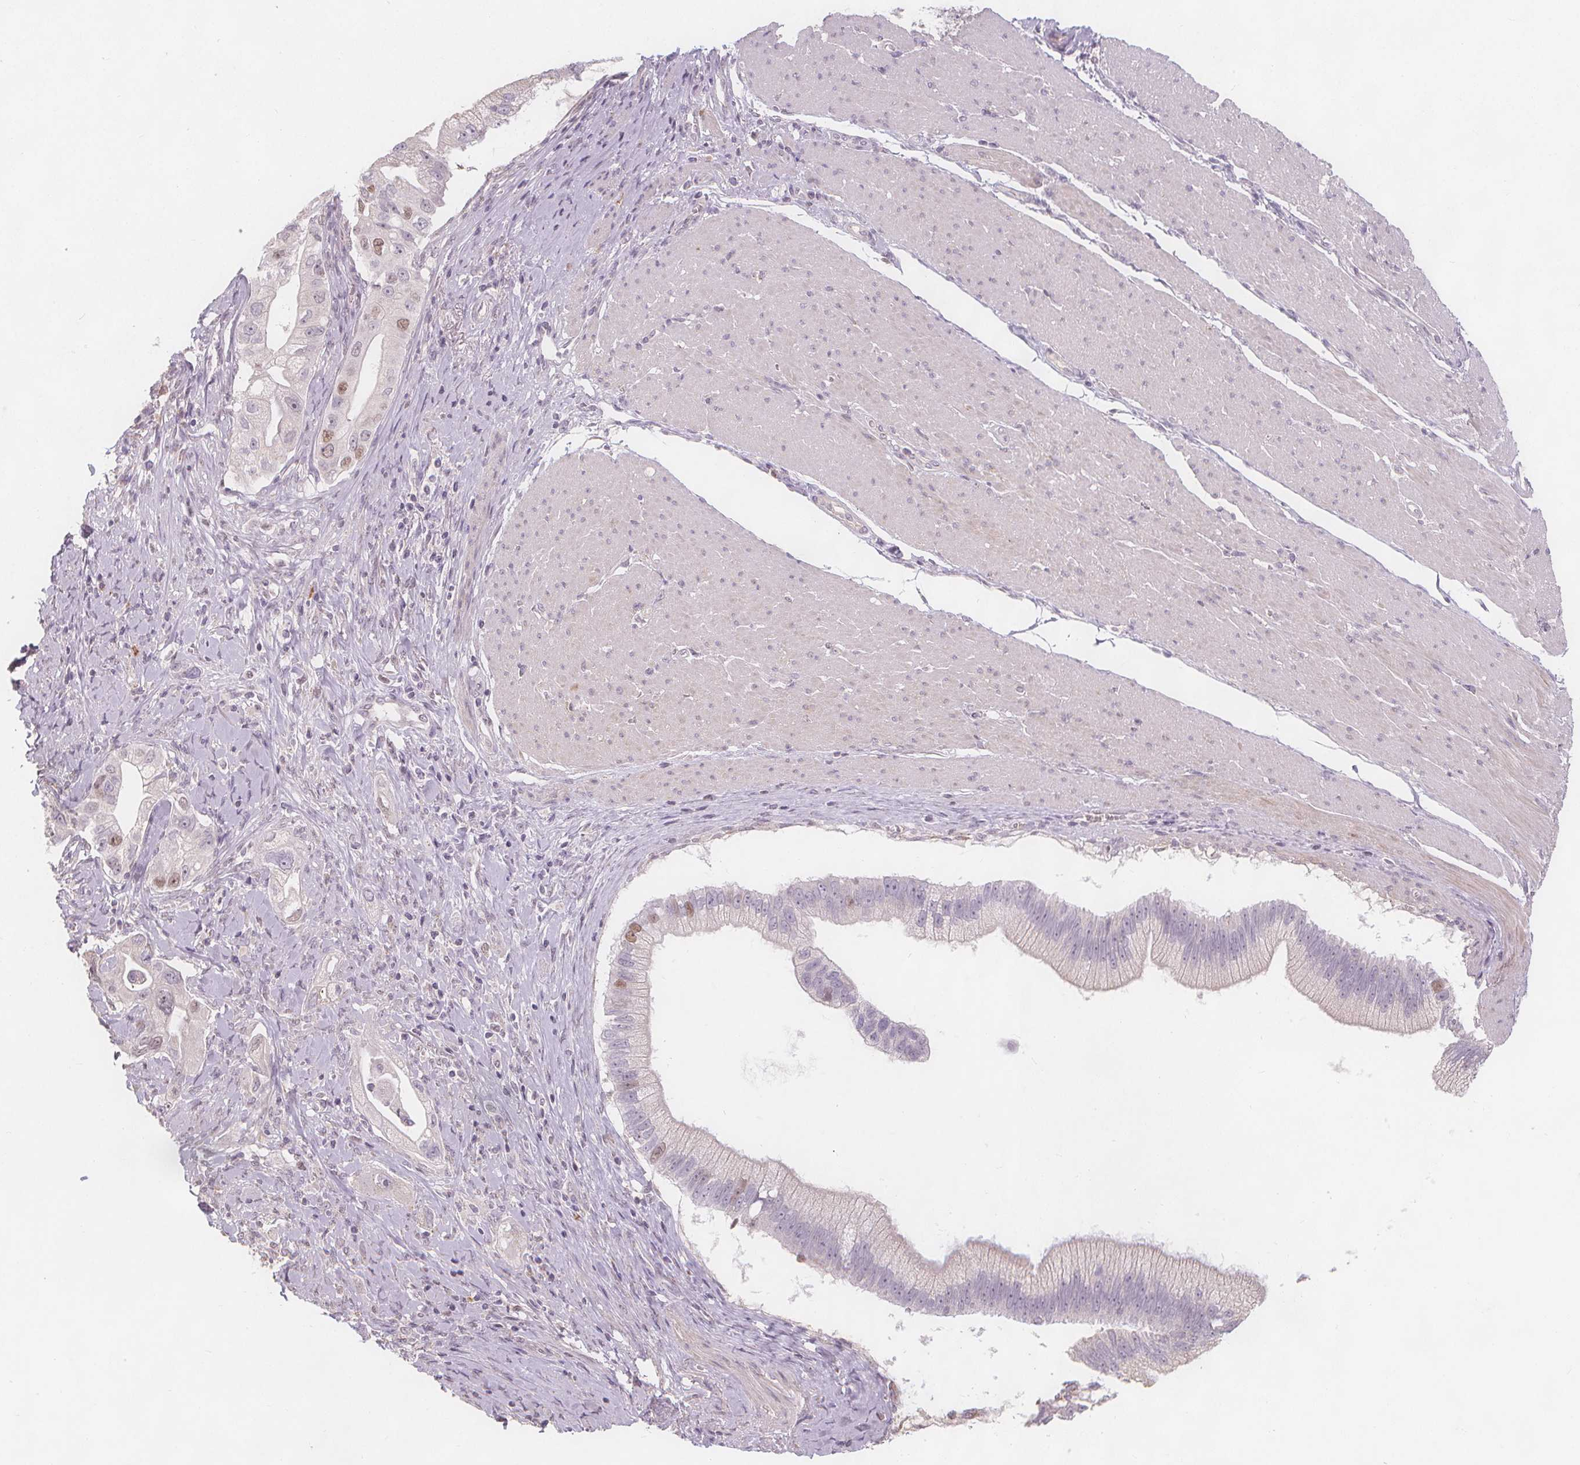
{"staining": {"intensity": "weak", "quantity": "<25%", "location": "nuclear"}, "tissue": "pancreatic cancer", "cell_type": "Tumor cells", "image_type": "cancer", "snomed": [{"axis": "morphology", "description": "Adenocarcinoma, NOS"}, {"axis": "topography", "description": "Pancreas"}], "caption": "High magnification brightfield microscopy of adenocarcinoma (pancreatic) stained with DAB (3,3'-diaminobenzidine) (brown) and counterstained with hematoxylin (blue): tumor cells show no significant expression.", "gene": "TIPIN", "patient": {"sex": "male", "age": 70}}